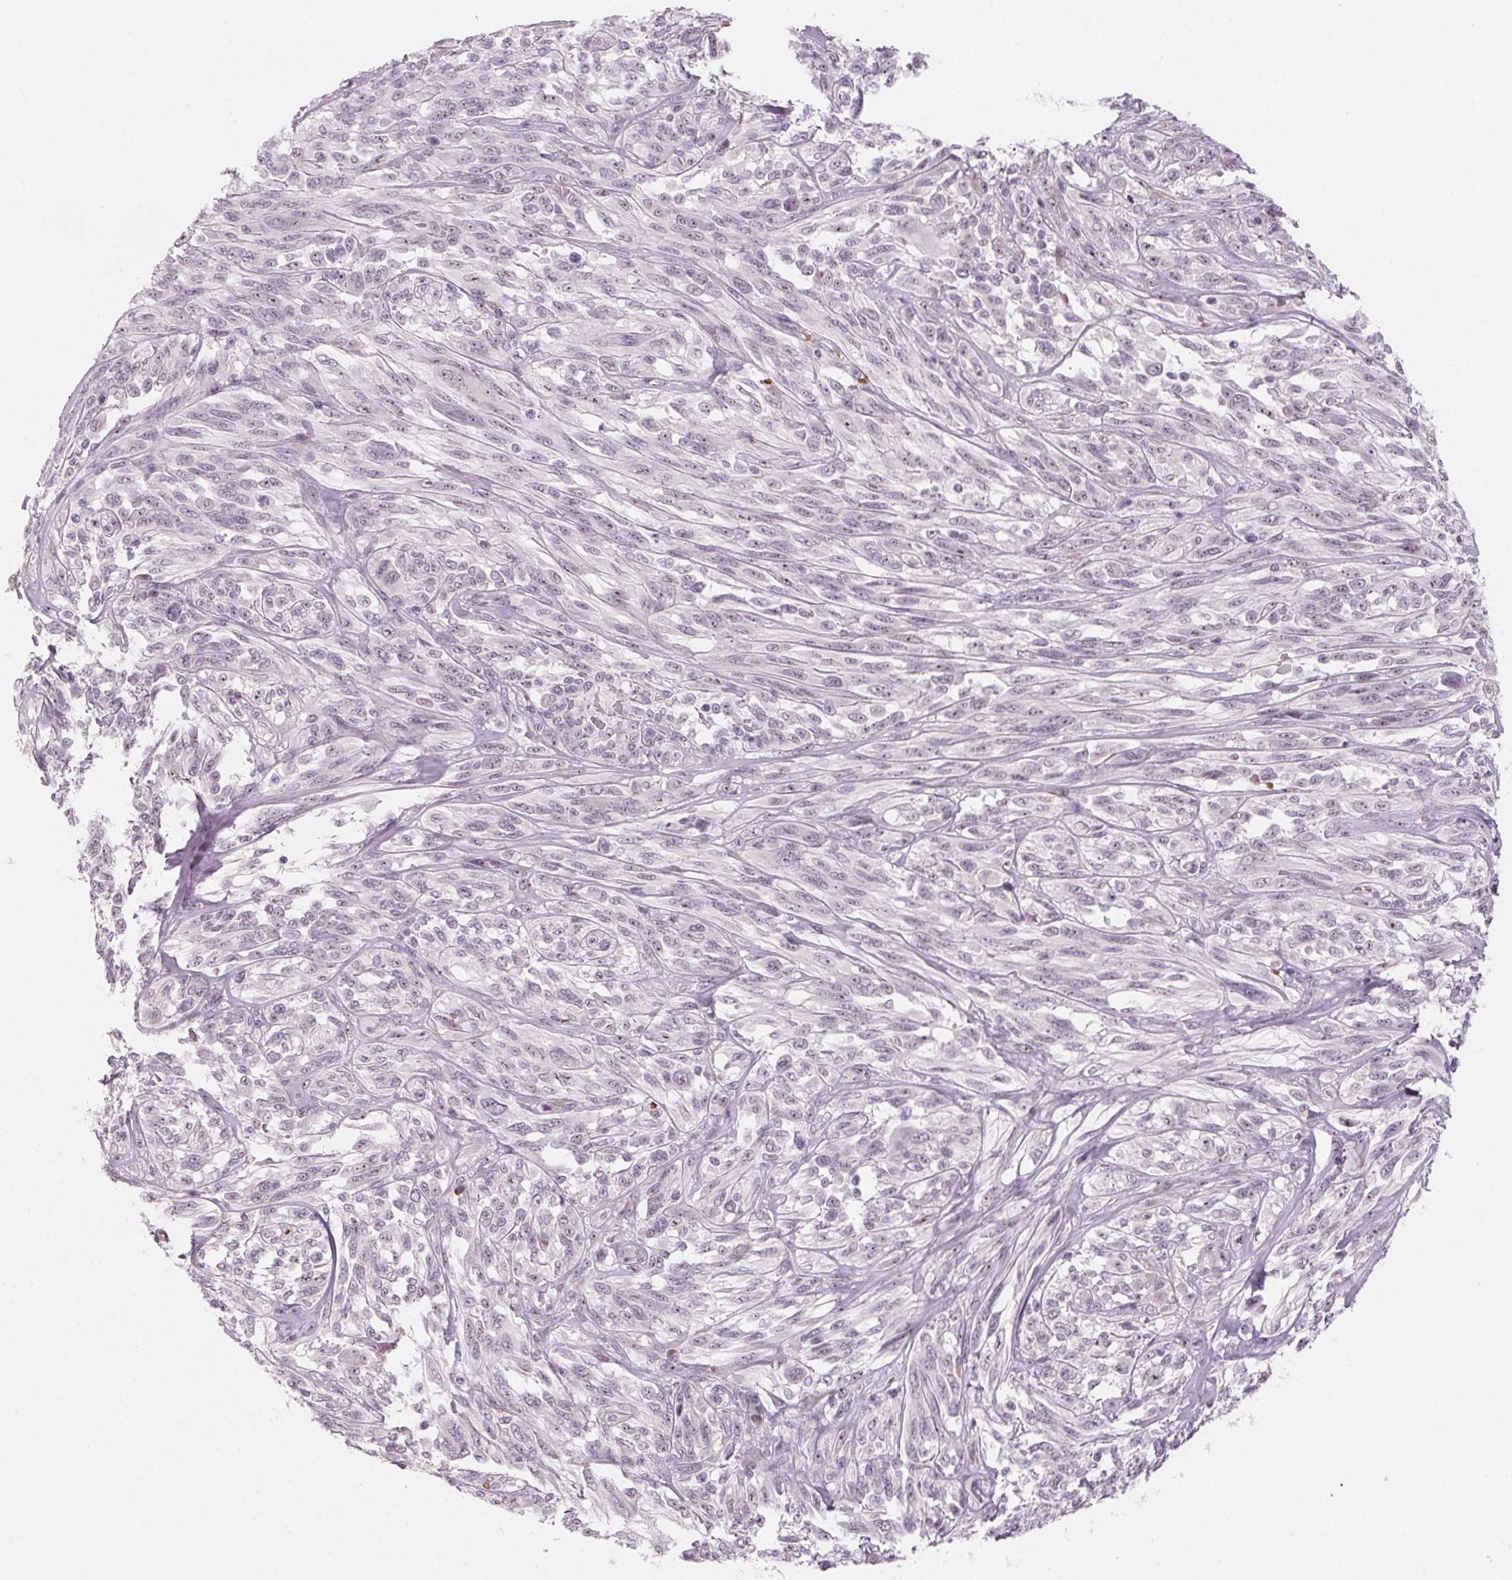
{"staining": {"intensity": "weak", "quantity": "25%-75%", "location": "nuclear"}, "tissue": "melanoma", "cell_type": "Tumor cells", "image_type": "cancer", "snomed": [{"axis": "morphology", "description": "Malignant melanoma, NOS"}, {"axis": "topography", "description": "Skin"}], "caption": "Protein staining shows weak nuclear staining in about 25%-75% of tumor cells in melanoma.", "gene": "DNTTIP2", "patient": {"sex": "female", "age": 91}}